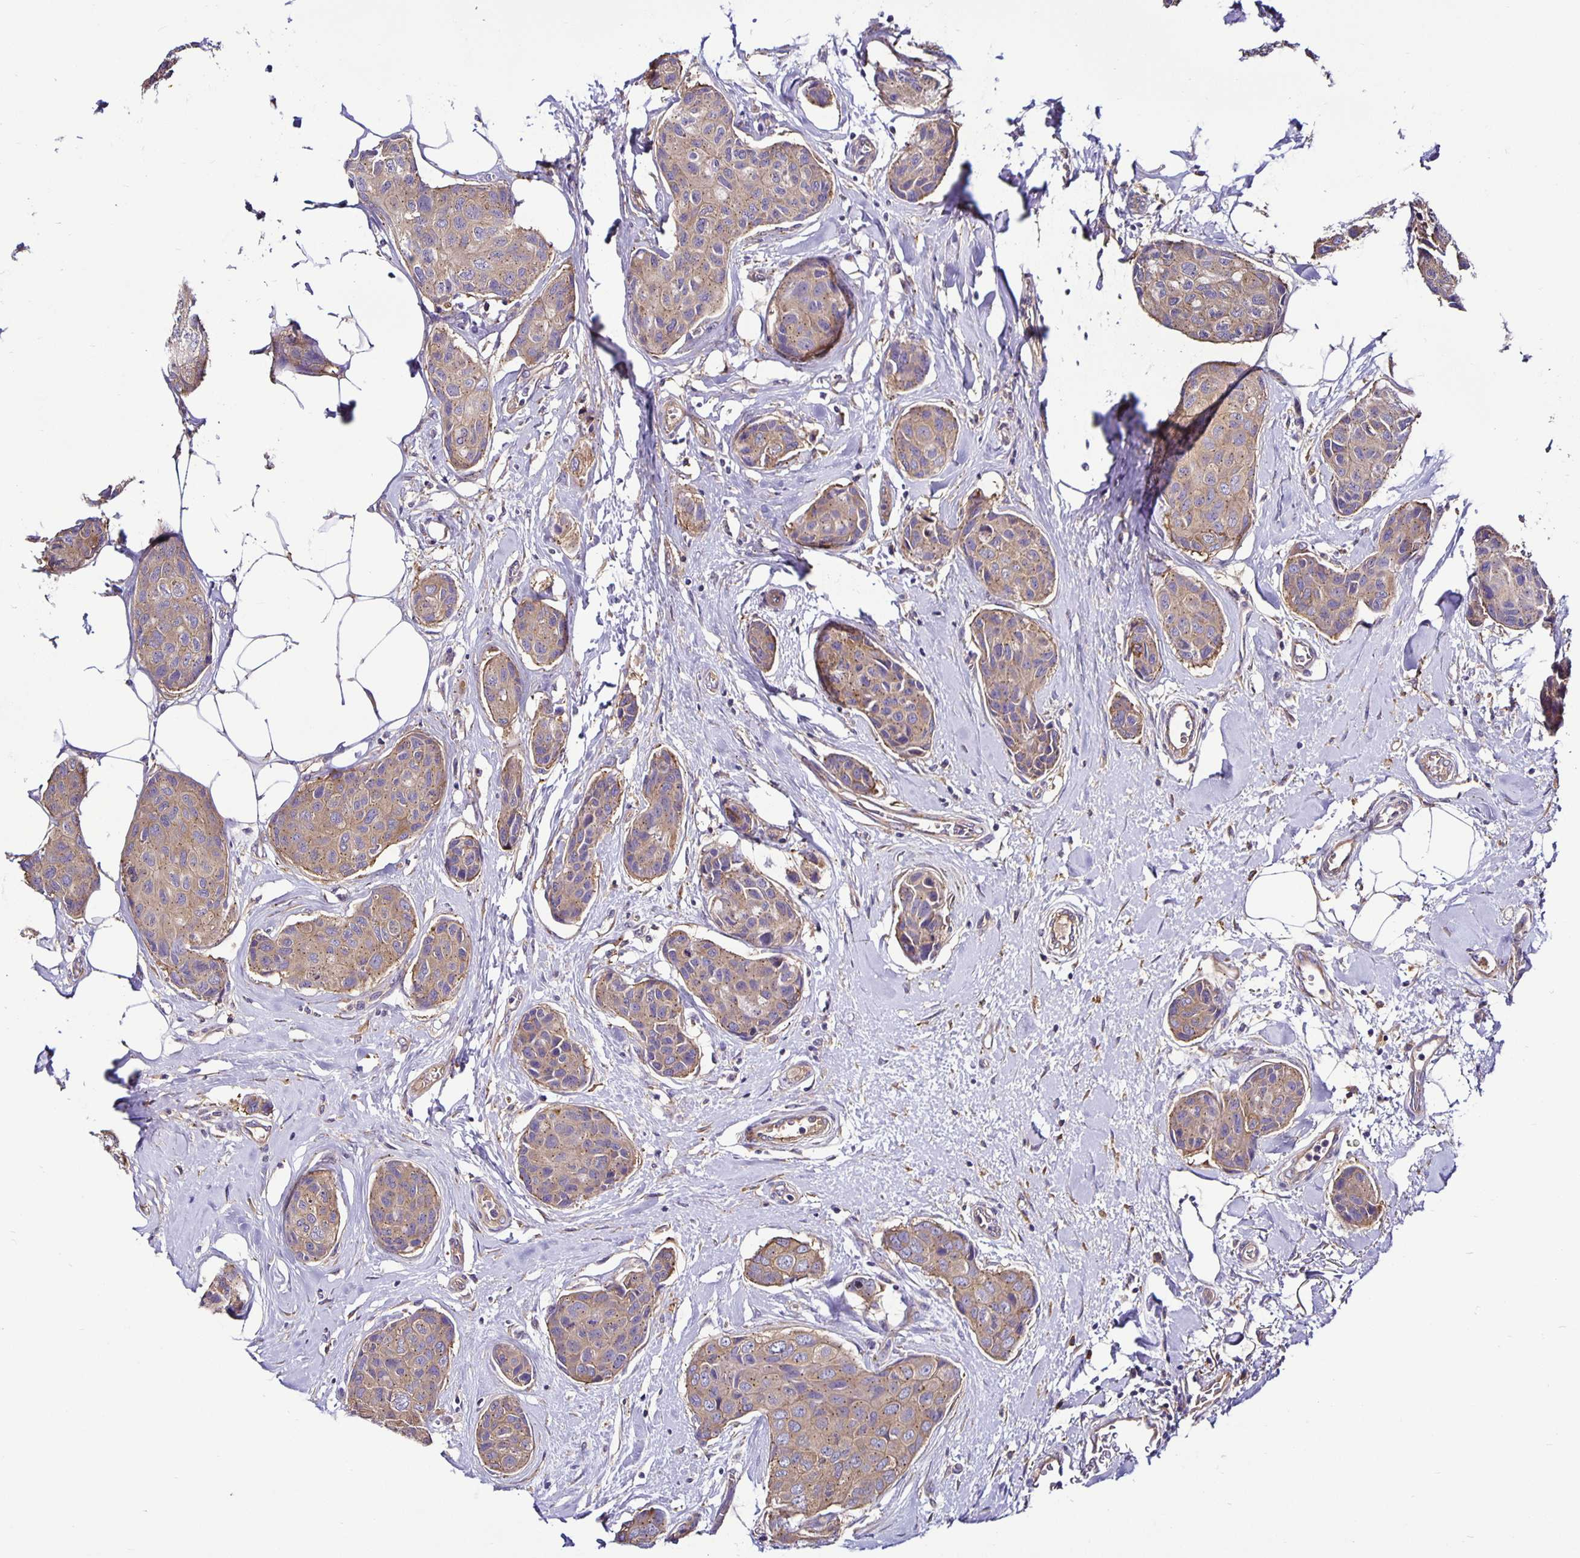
{"staining": {"intensity": "moderate", "quantity": ">75%", "location": "cytoplasmic/membranous"}, "tissue": "breast cancer", "cell_type": "Tumor cells", "image_type": "cancer", "snomed": [{"axis": "morphology", "description": "Duct carcinoma"}, {"axis": "topography", "description": "Breast"}], "caption": "Protein analysis of infiltrating ductal carcinoma (breast) tissue shows moderate cytoplasmic/membranous staining in about >75% of tumor cells.", "gene": "SNX5", "patient": {"sex": "female", "age": 80}}